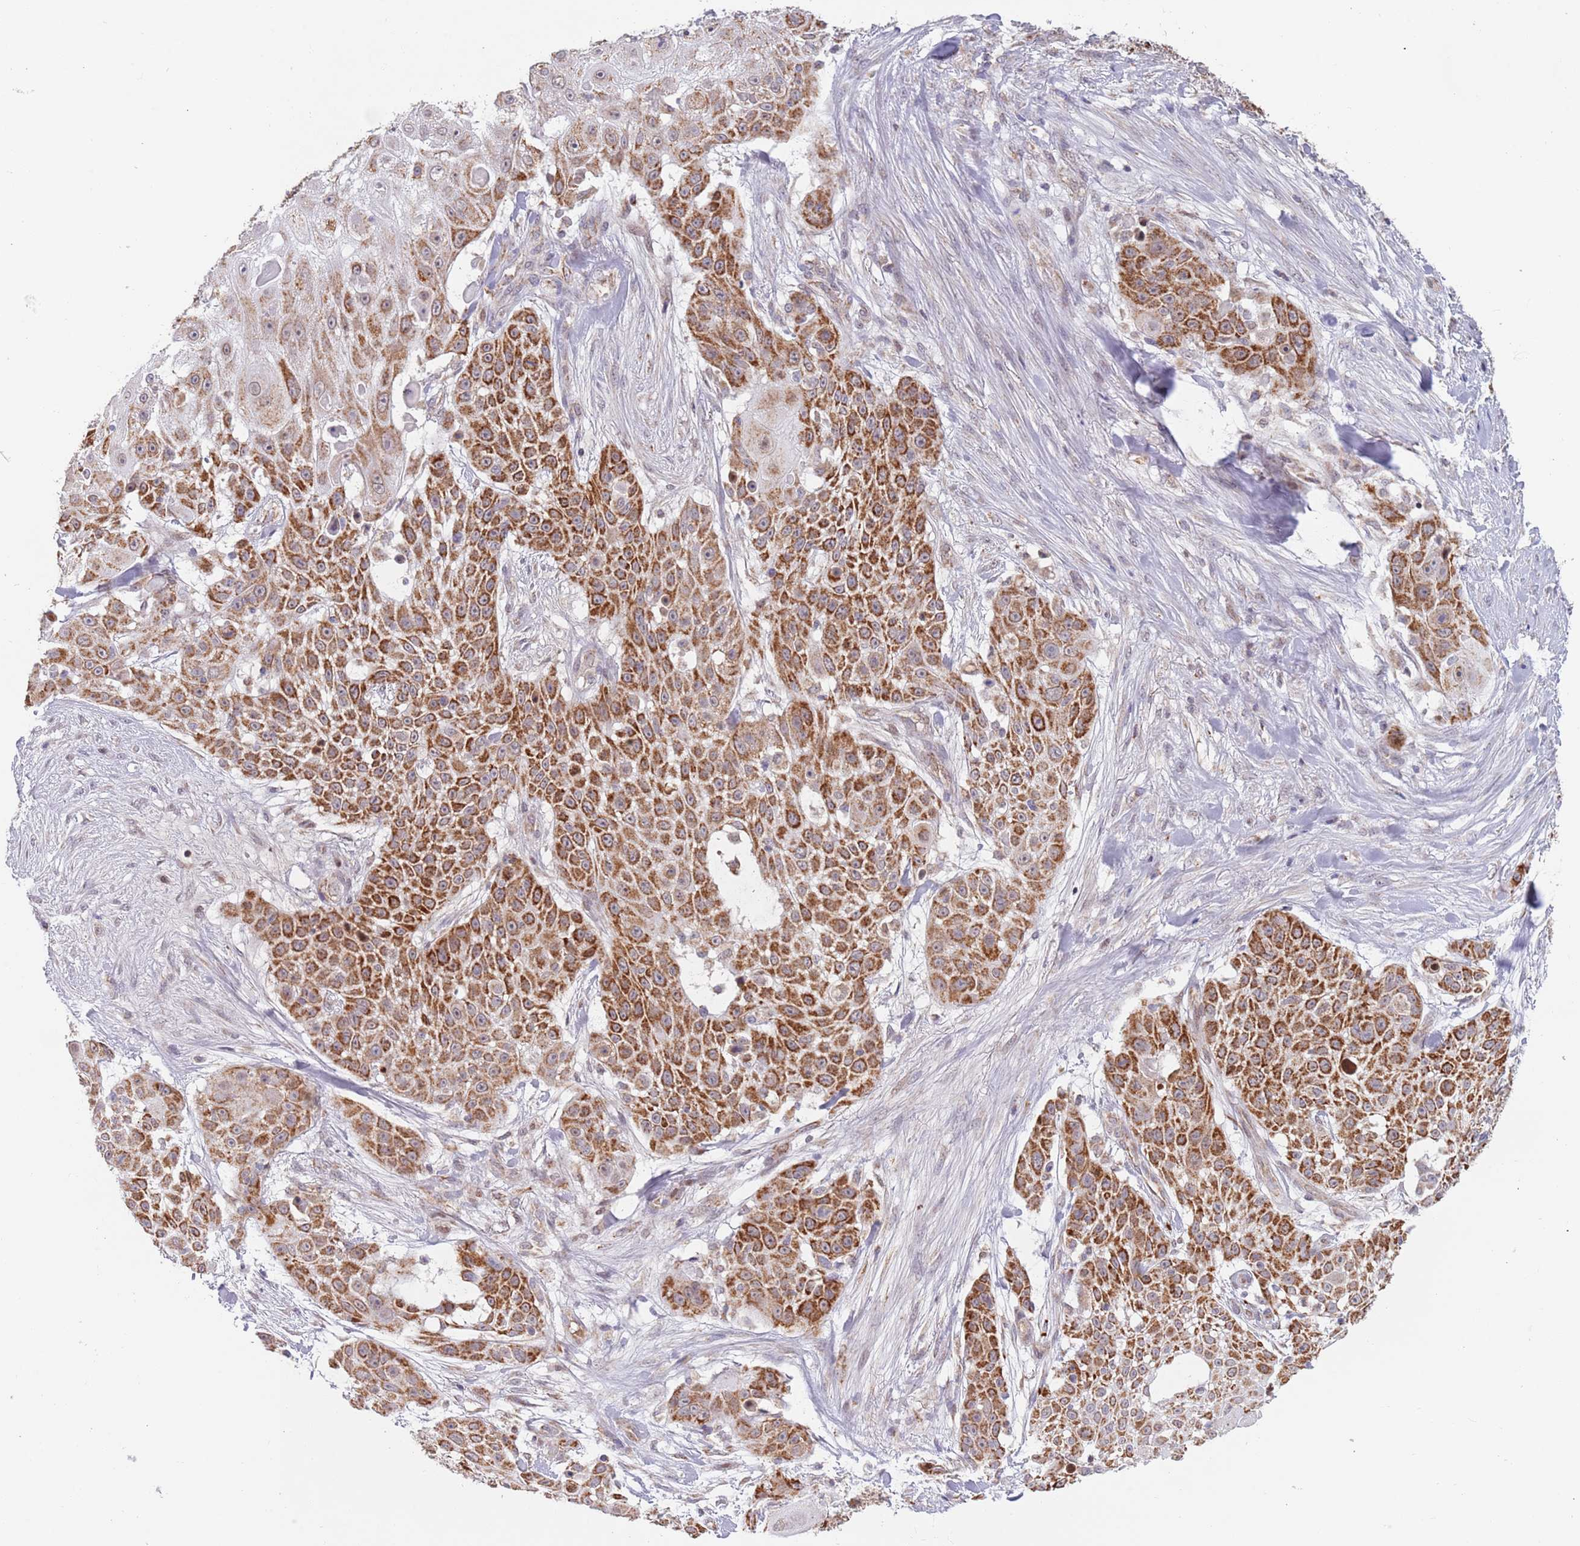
{"staining": {"intensity": "strong", "quantity": ">75%", "location": "cytoplasmic/membranous"}, "tissue": "skin cancer", "cell_type": "Tumor cells", "image_type": "cancer", "snomed": [{"axis": "morphology", "description": "Squamous cell carcinoma, NOS"}, {"axis": "topography", "description": "Skin"}], "caption": "Skin cancer stained with a protein marker shows strong staining in tumor cells.", "gene": "TIMM13", "patient": {"sex": "female", "age": 86}}